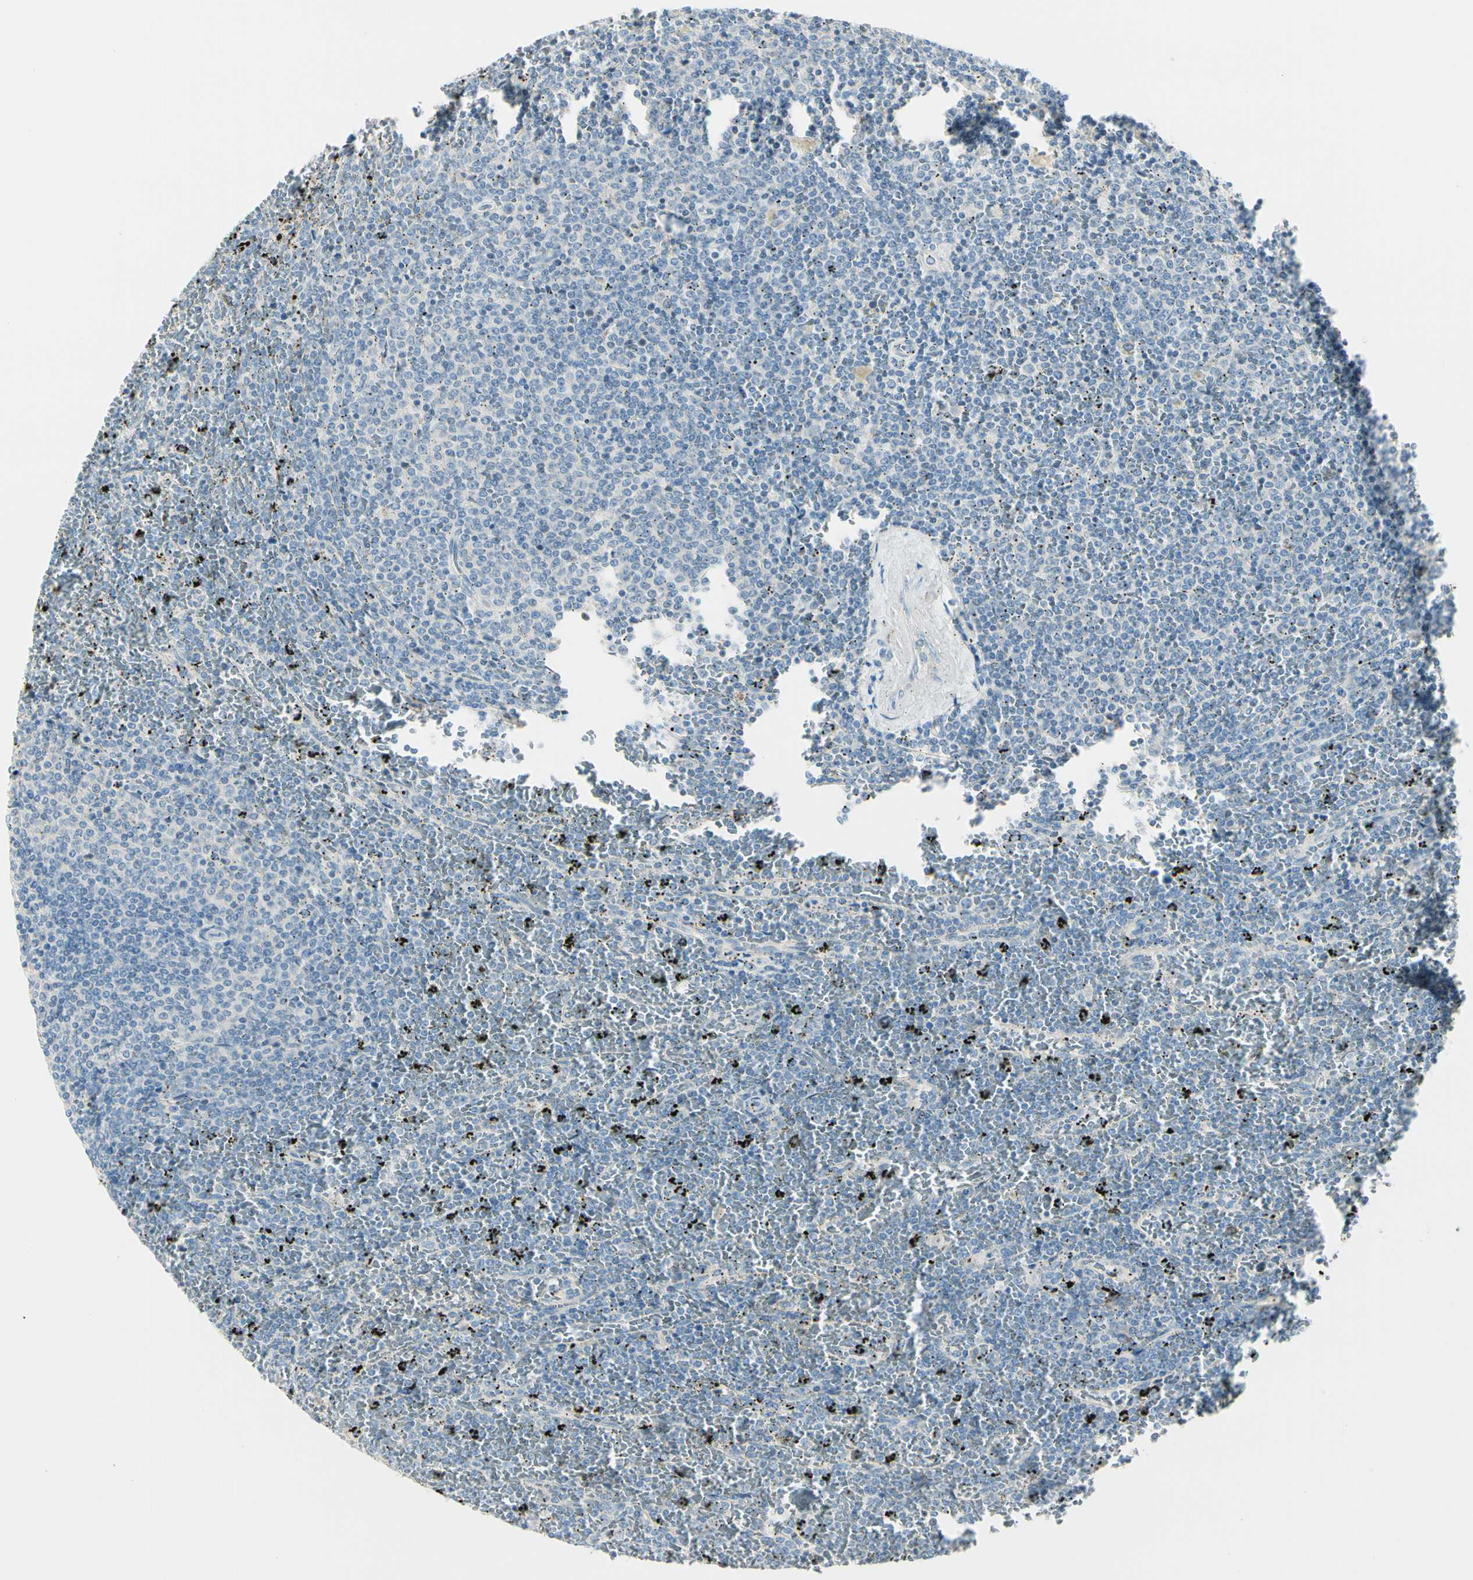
{"staining": {"intensity": "negative", "quantity": "none", "location": "none"}, "tissue": "lymphoma", "cell_type": "Tumor cells", "image_type": "cancer", "snomed": [{"axis": "morphology", "description": "Malignant lymphoma, non-Hodgkin's type, Low grade"}, {"axis": "topography", "description": "Spleen"}], "caption": "DAB immunohistochemical staining of human malignant lymphoma, non-Hodgkin's type (low-grade) demonstrates no significant expression in tumor cells. (Brightfield microscopy of DAB immunohistochemistry (IHC) at high magnification).", "gene": "SLC6A15", "patient": {"sex": "female", "age": 77}}